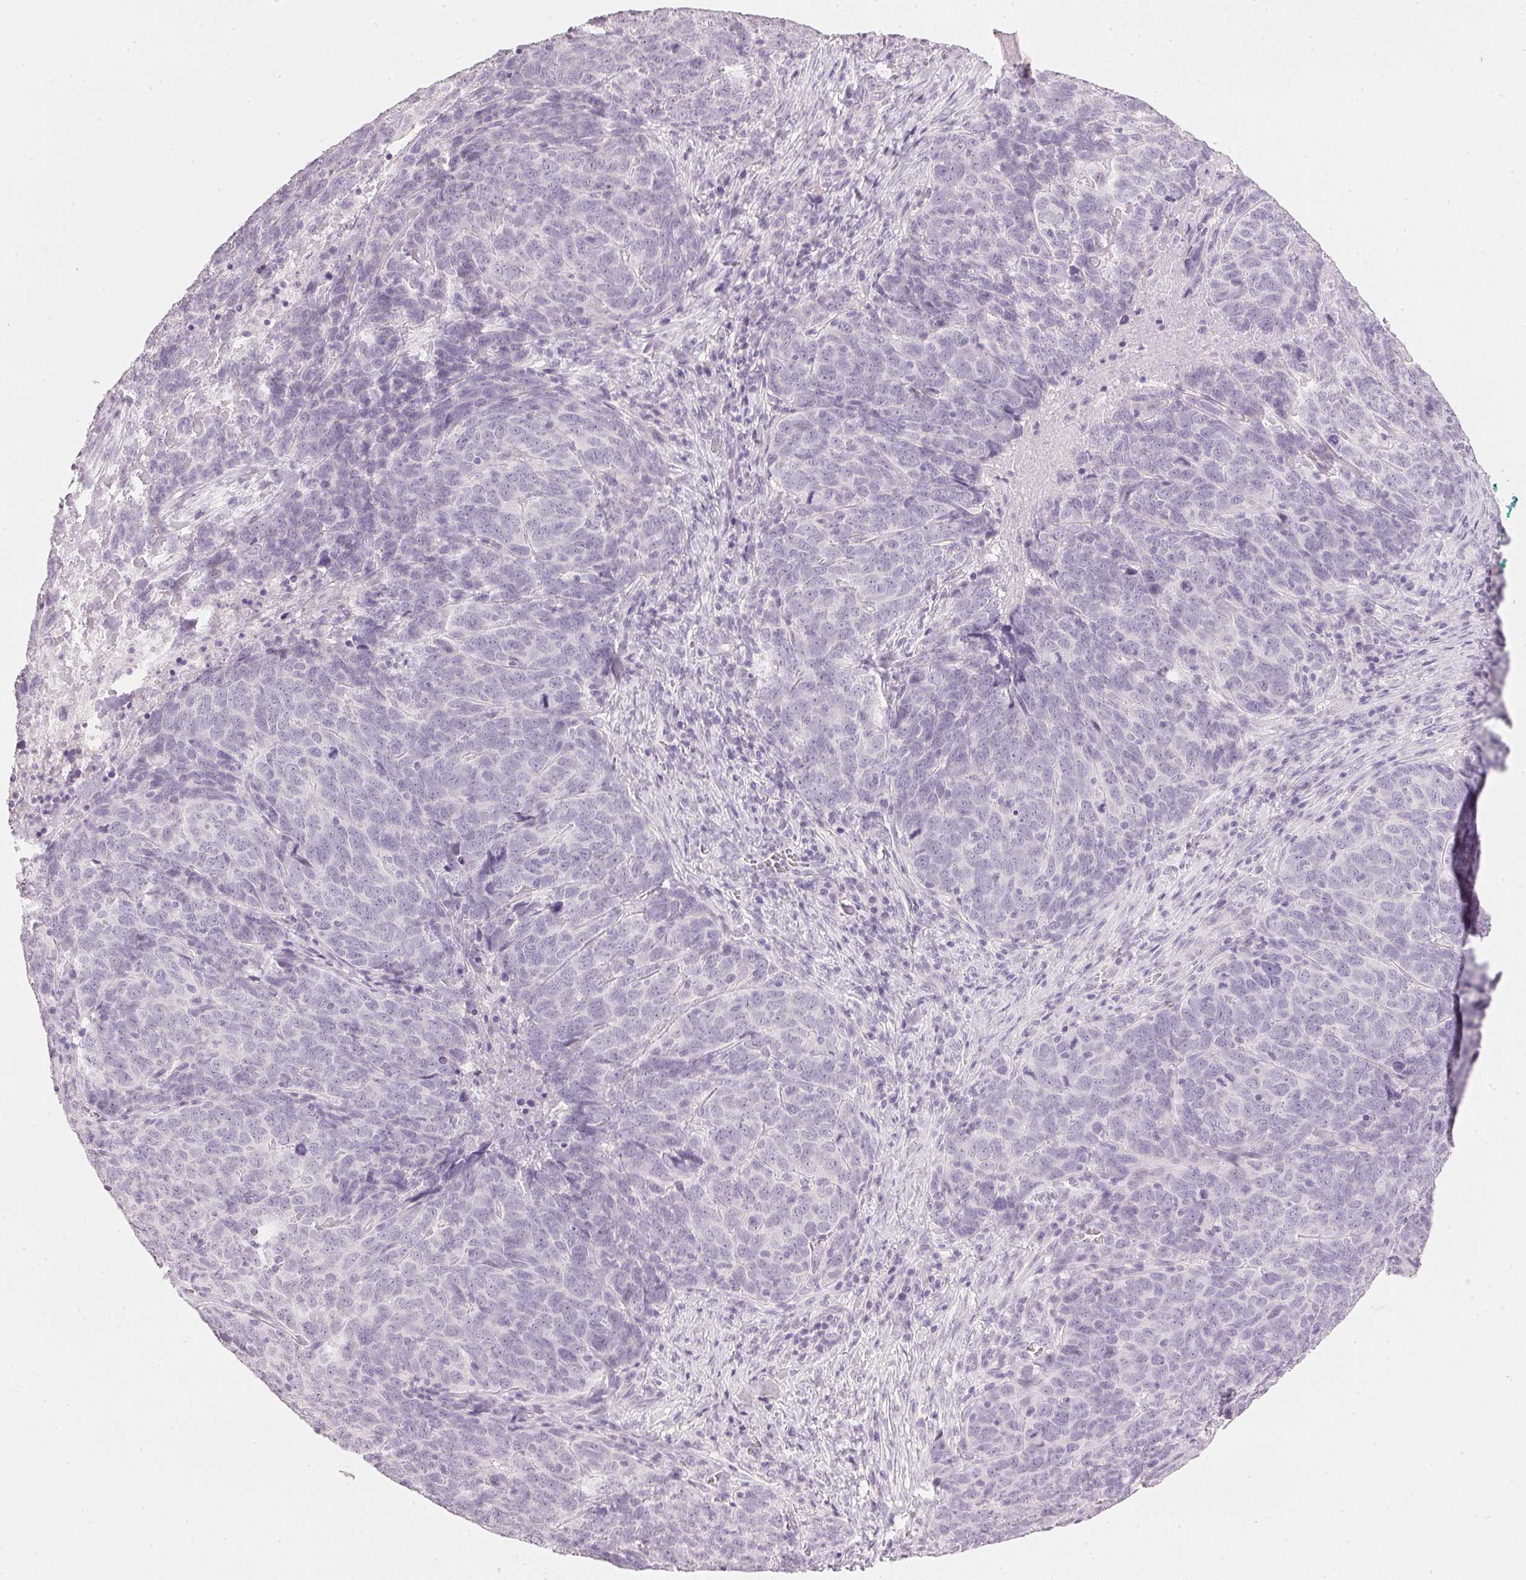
{"staining": {"intensity": "negative", "quantity": "none", "location": "none"}, "tissue": "skin cancer", "cell_type": "Tumor cells", "image_type": "cancer", "snomed": [{"axis": "morphology", "description": "Squamous cell carcinoma, NOS"}, {"axis": "topography", "description": "Skin"}, {"axis": "topography", "description": "Anal"}], "caption": "High power microscopy histopathology image of an IHC histopathology image of skin cancer (squamous cell carcinoma), revealing no significant expression in tumor cells.", "gene": "IGFBP1", "patient": {"sex": "female", "age": 51}}